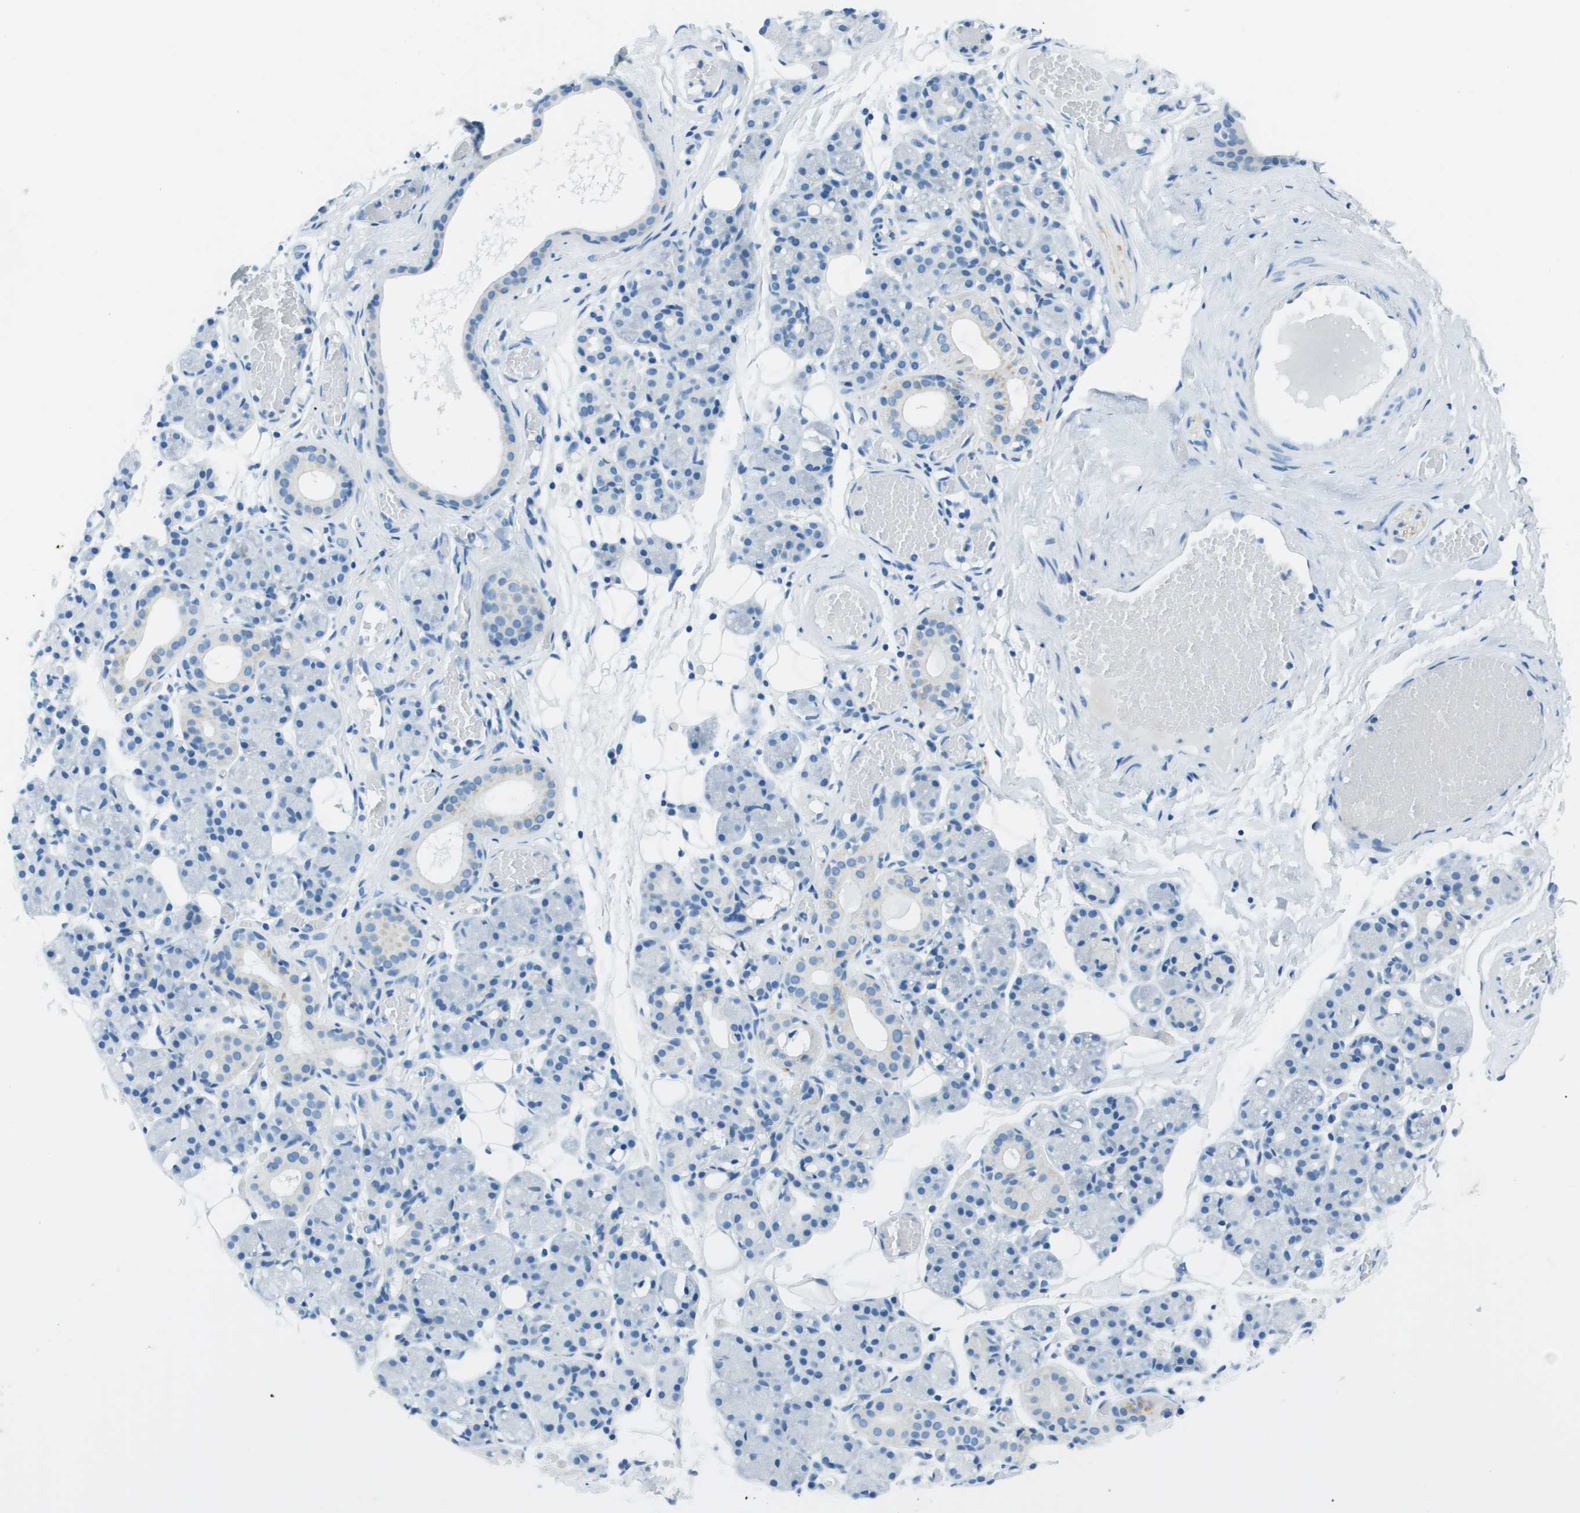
{"staining": {"intensity": "negative", "quantity": "none", "location": "none"}, "tissue": "salivary gland", "cell_type": "Glandular cells", "image_type": "normal", "snomed": [{"axis": "morphology", "description": "Normal tissue, NOS"}, {"axis": "topography", "description": "Salivary gland"}], "caption": "DAB immunohistochemical staining of unremarkable human salivary gland reveals no significant expression in glandular cells.", "gene": "SLC16A10", "patient": {"sex": "male", "age": 63}}